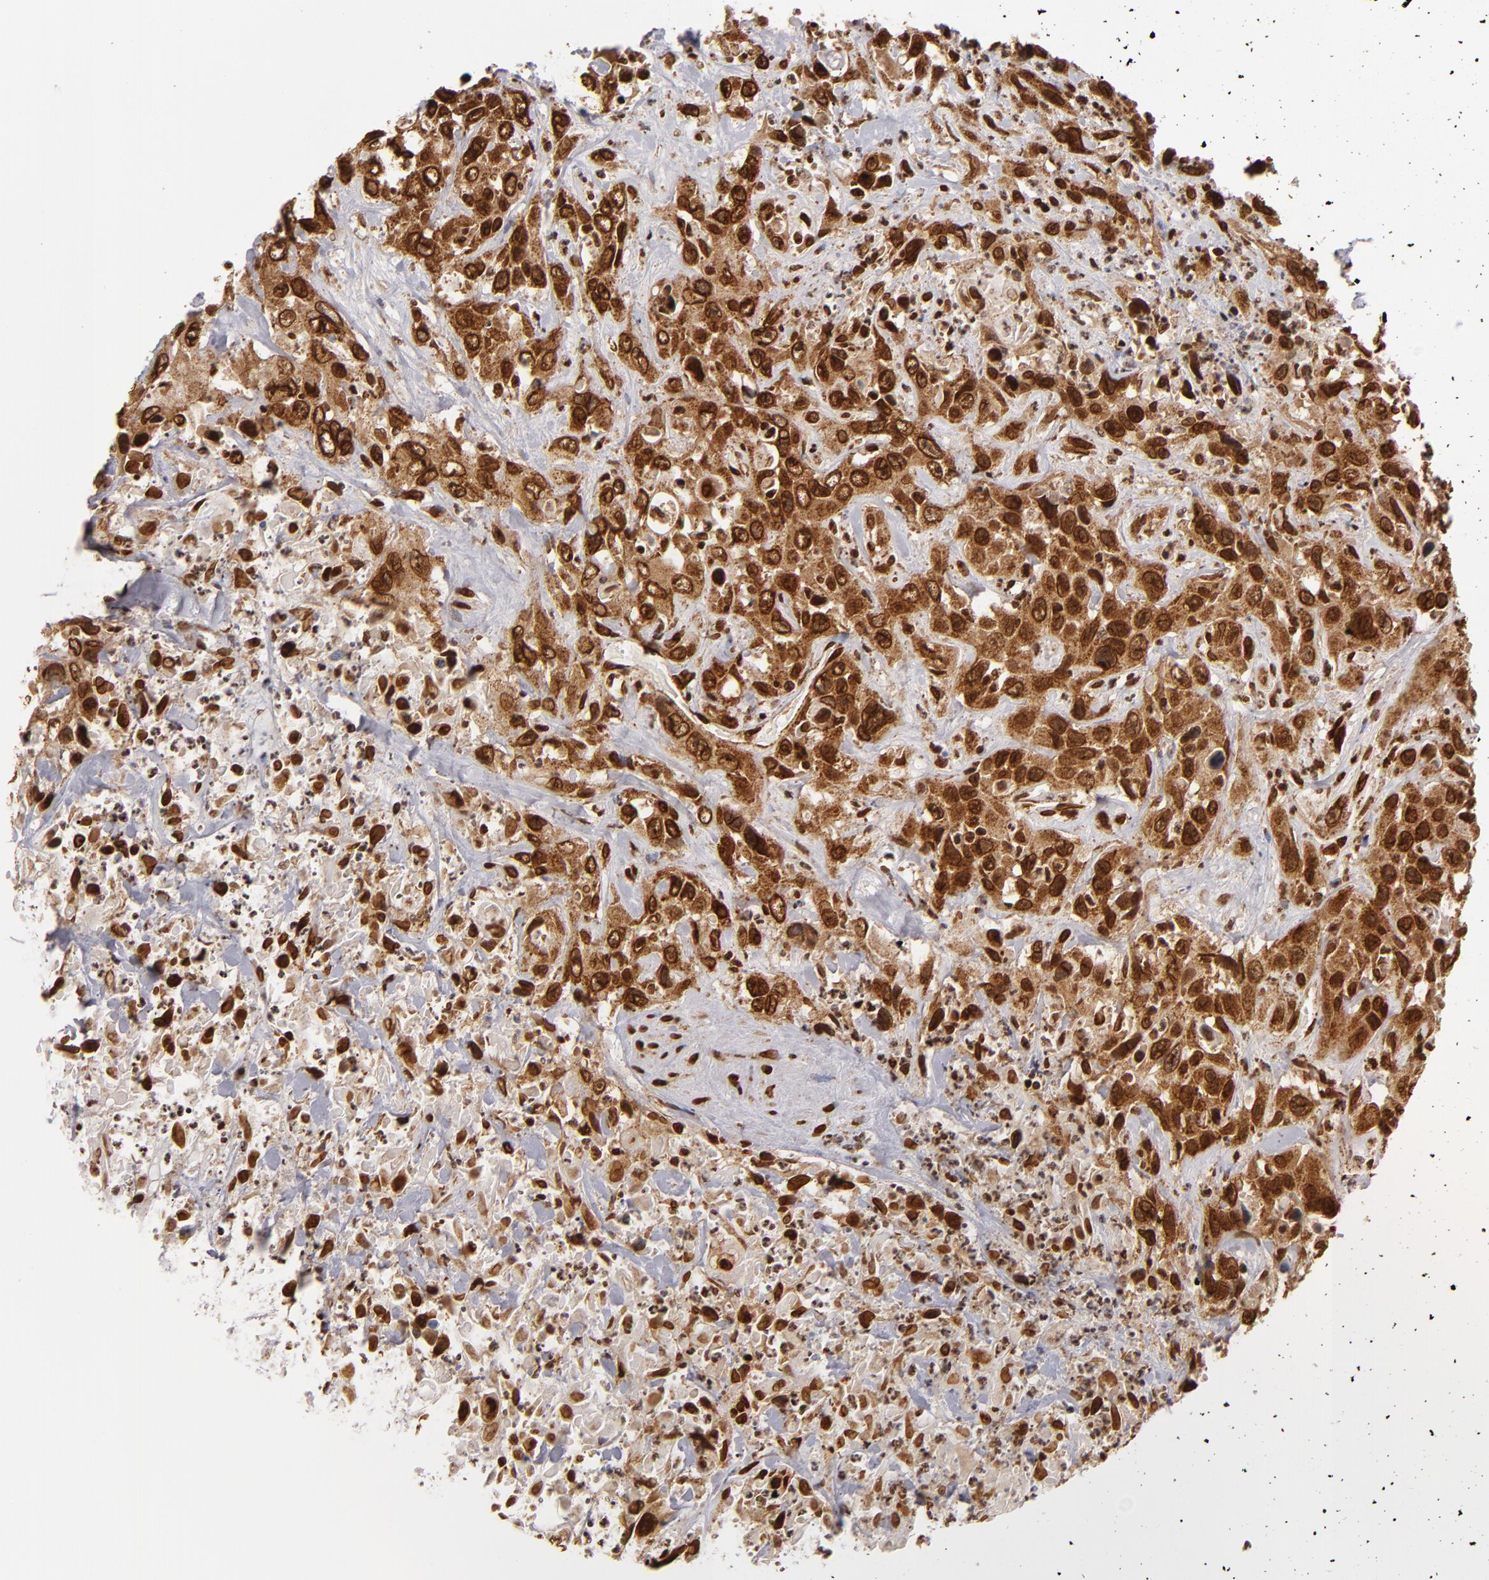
{"staining": {"intensity": "strong", "quantity": ">75%", "location": "cytoplasmic/membranous,nuclear"}, "tissue": "urothelial cancer", "cell_type": "Tumor cells", "image_type": "cancer", "snomed": [{"axis": "morphology", "description": "Urothelial carcinoma, High grade"}, {"axis": "topography", "description": "Urinary bladder"}], "caption": "Immunohistochemistry (IHC) histopathology image of high-grade urothelial carcinoma stained for a protein (brown), which displays high levels of strong cytoplasmic/membranous and nuclear expression in approximately >75% of tumor cells.", "gene": "CUL3", "patient": {"sex": "female", "age": 84}}